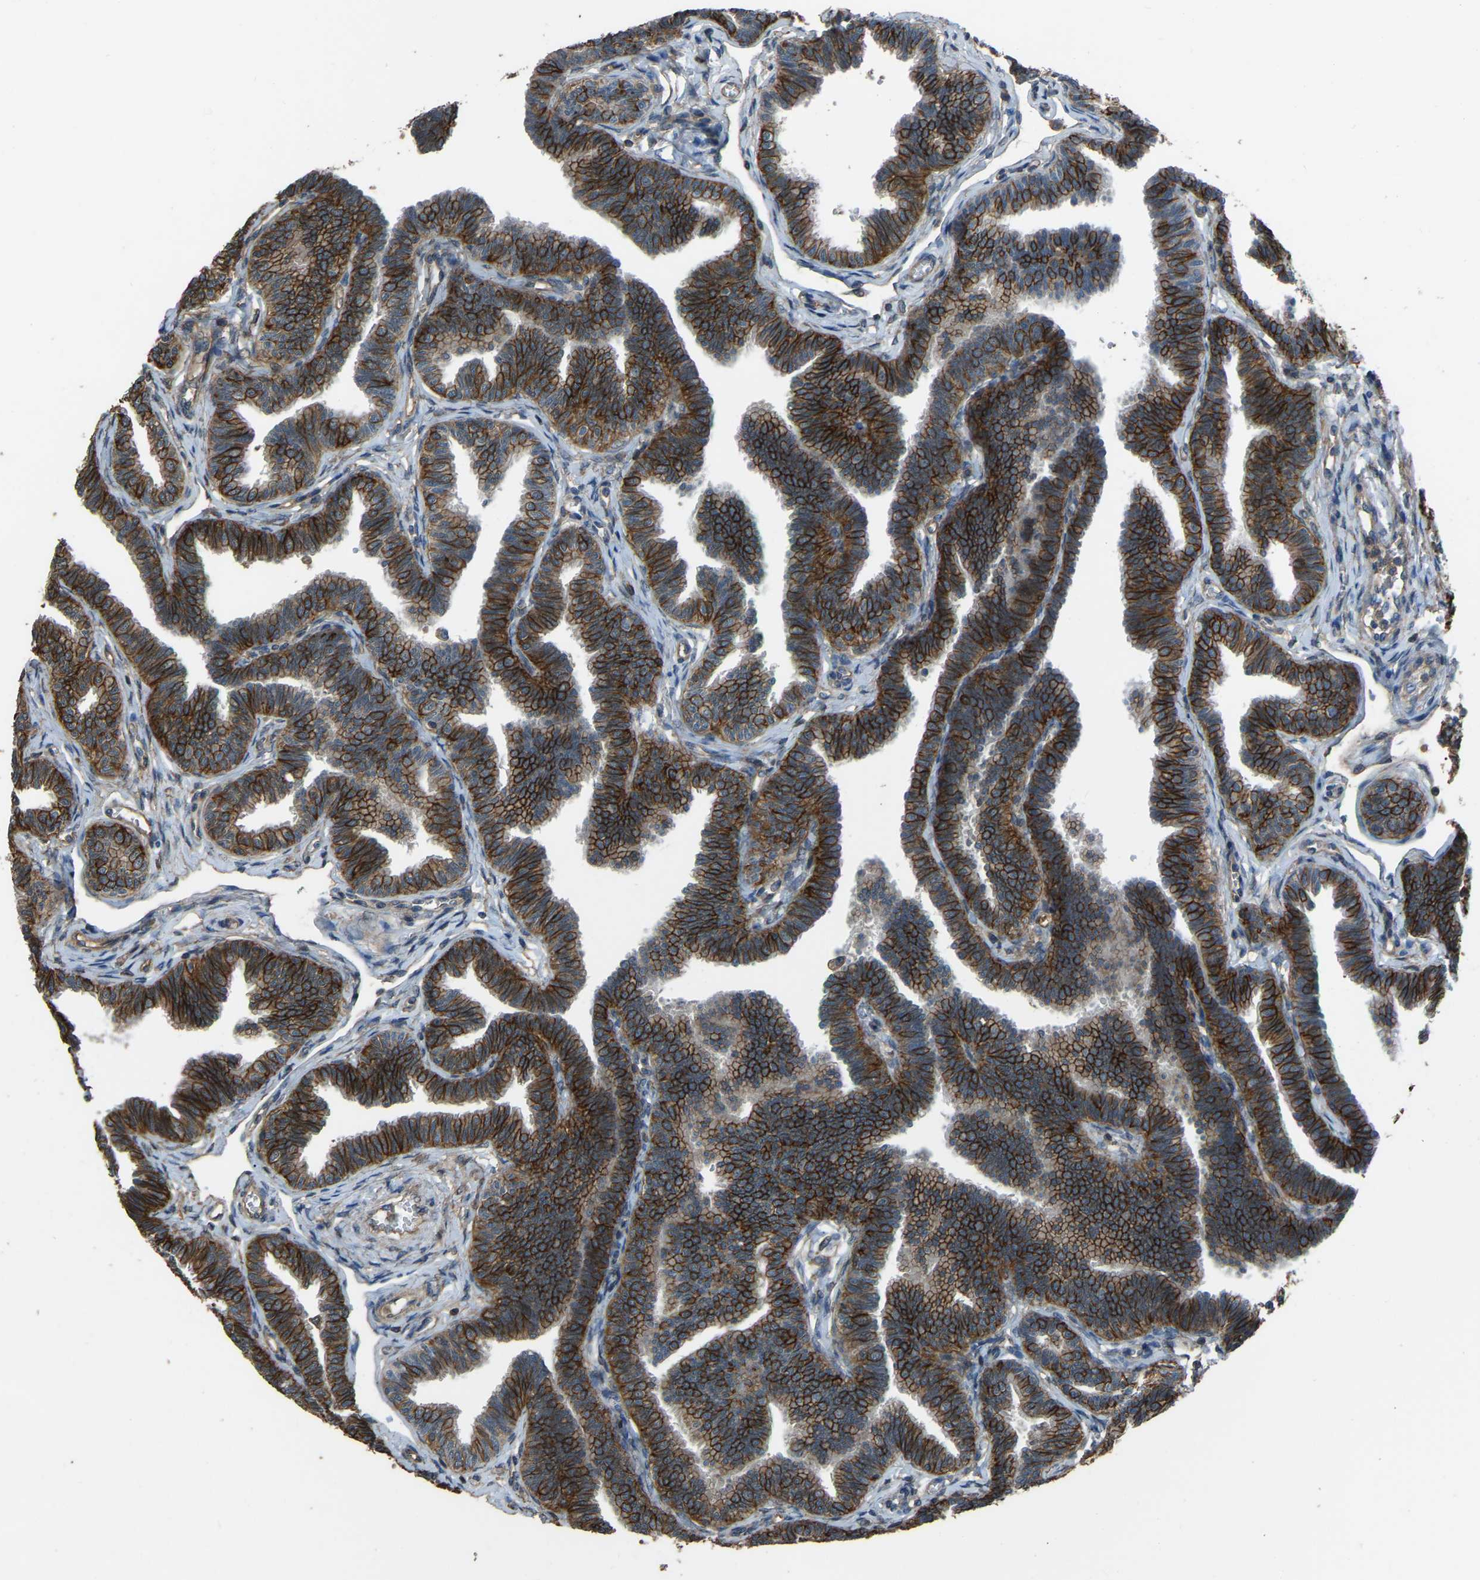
{"staining": {"intensity": "strong", "quantity": ">75%", "location": "cytoplasmic/membranous"}, "tissue": "fallopian tube", "cell_type": "Glandular cells", "image_type": "normal", "snomed": [{"axis": "morphology", "description": "Normal tissue, NOS"}, {"axis": "topography", "description": "Fallopian tube"}, {"axis": "topography", "description": "Ovary"}], "caption": "This histopathology image exhibits immunohistochemistry staining of normal human fallopian tube, with high strong cytoplasmic/membranous expression in about >75% of glandular cells.", "gene": "SLC4A2", "patient": {"sex": "female", "age": 23}}